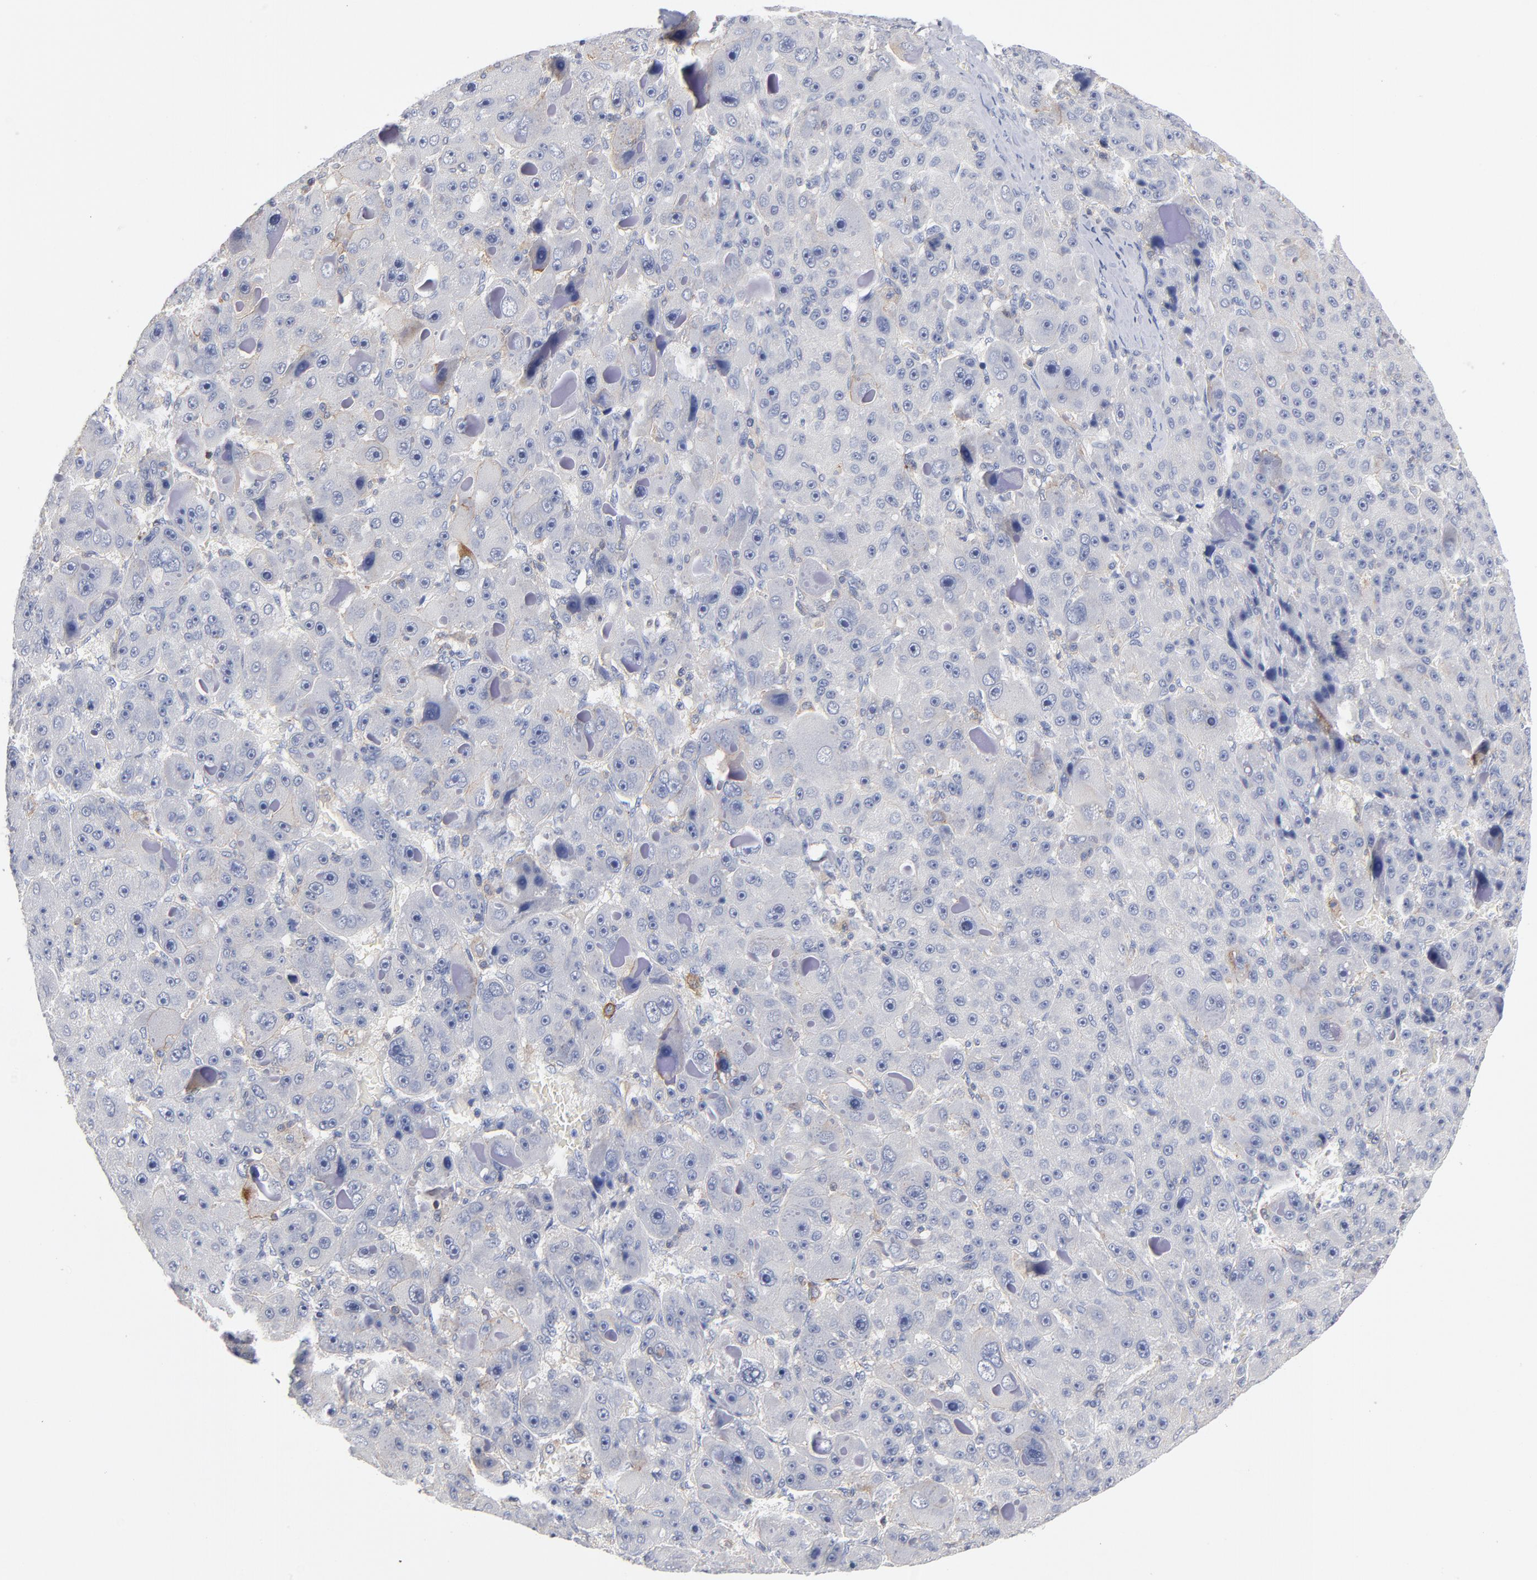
{"staining": {"intensity": "negative", "quantity": "none", "location": "none"}, "tissue": "liver cancer", "cell_type": "Tumor cells", "image_type": "cancer", "snomed": [{"axis": "morphology", "description": "Carcinoma, Hepatocellular, NOS"}, {"axis": "topography", "description": "Liver"}], "caption": "Immunohistochemical staining of liver cancer (hepatocellular carcinoma) displays no significant staining in tumor cells.", "gene": "PDLIM2", "patient": {"sex": "male", "age": 76}}